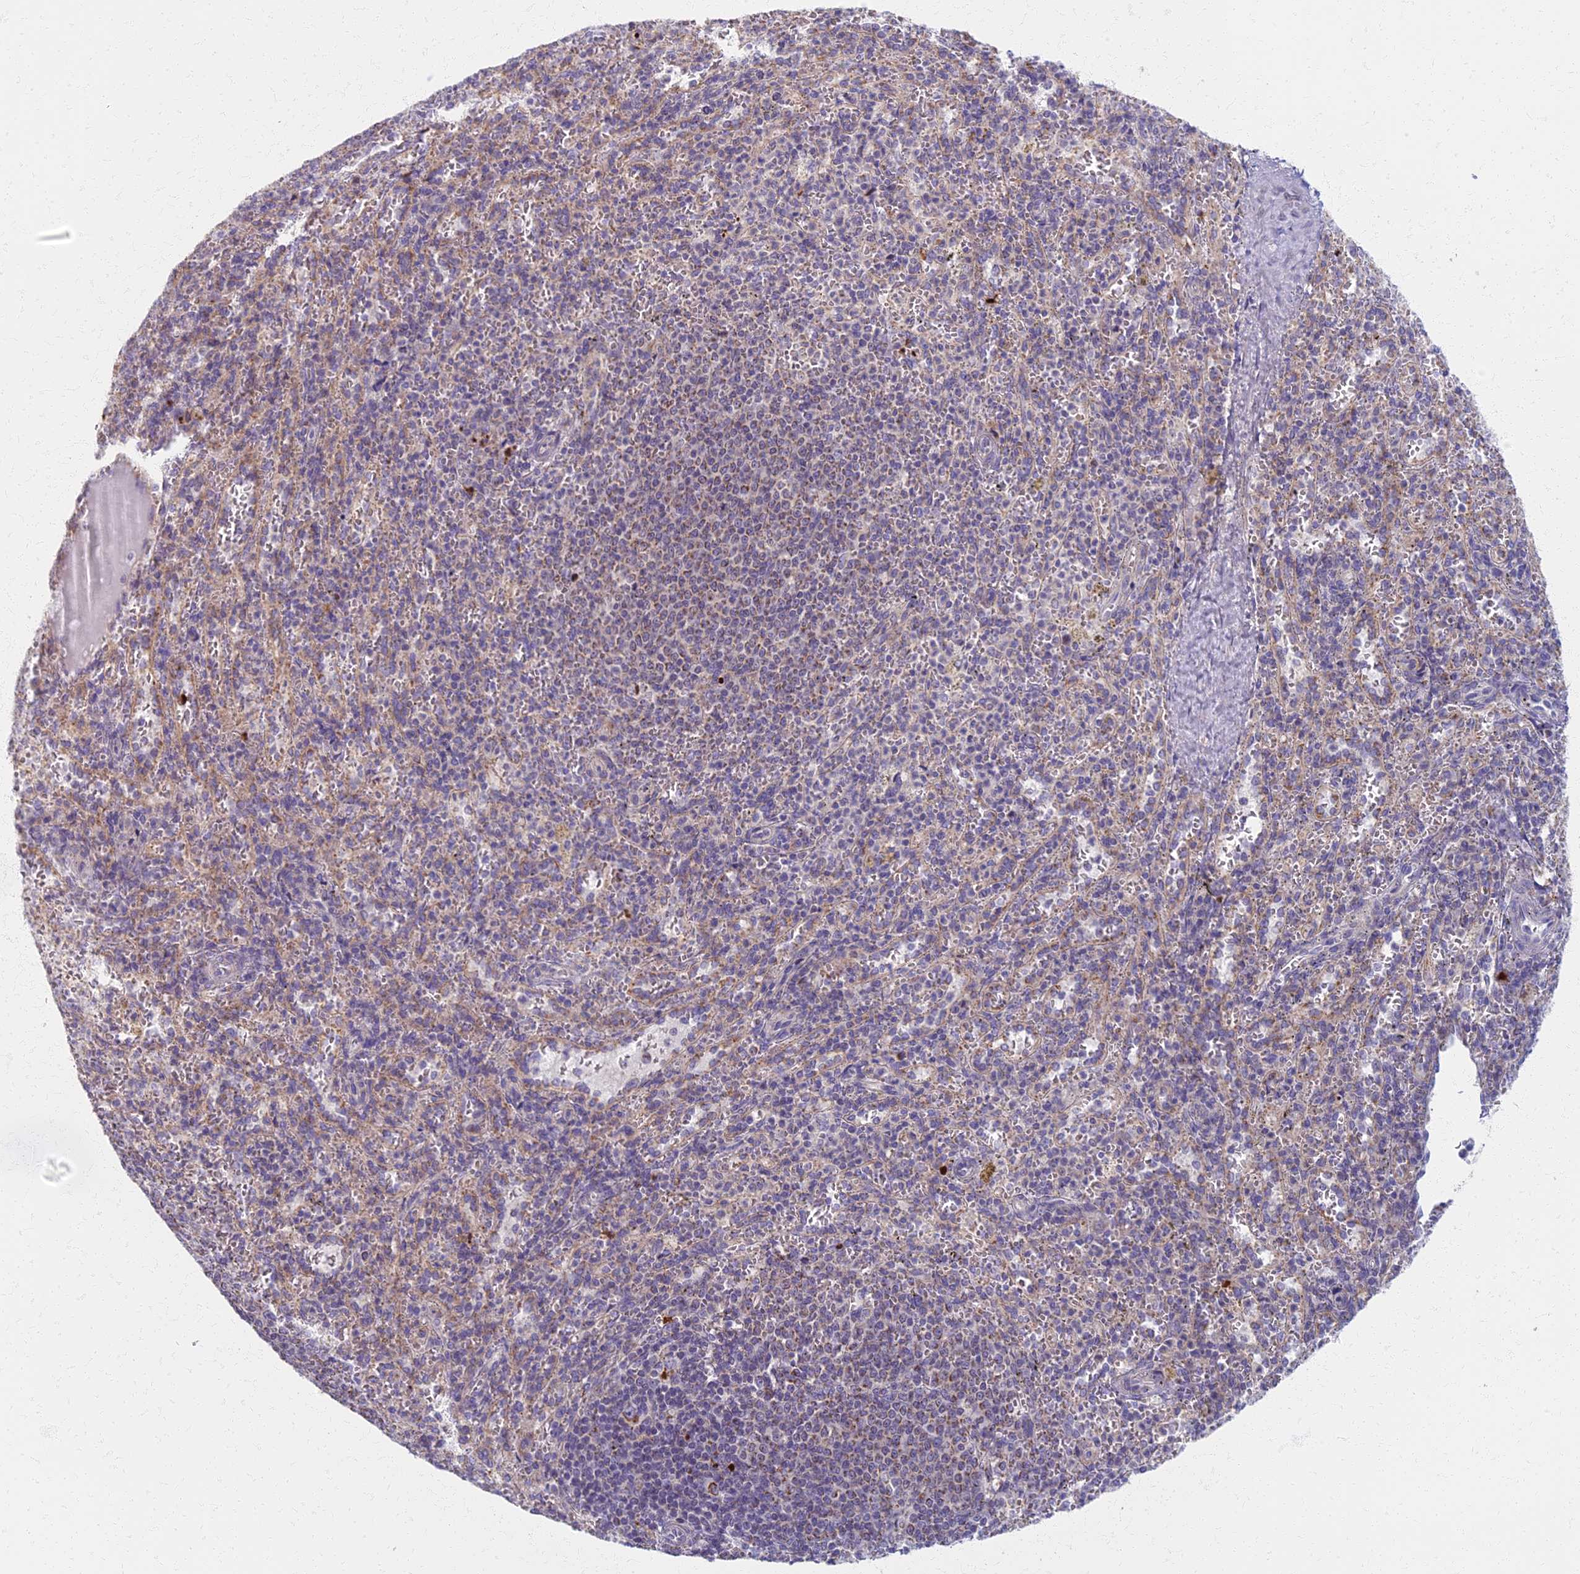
{"staining": {"intensity": "weak", "quantity": "<25%", "location": "cytoplasmic/membranous"}, "tissue": "spleen", "cell_type": "Cells in red pulp", "image_type": "normal", "snomed": [{"axis": "morphology", "description": "Normal tissue, NOS"}, {"axis": "topography", "description": "Spleen"}], "caption": "IHC micrograph of unremarkable spleen: human spleen stained with DAB (3,3'-diaminobenzidine) displays no significant protein staining in cells in red pulp. The staining is performed using DAB (3,3'-diaminobenzidine) brown chromogen with nuclei counter-stained in using hematoxylin.", "gene": "MRPS25", "patient": {"sex": "female", "age": 21}}